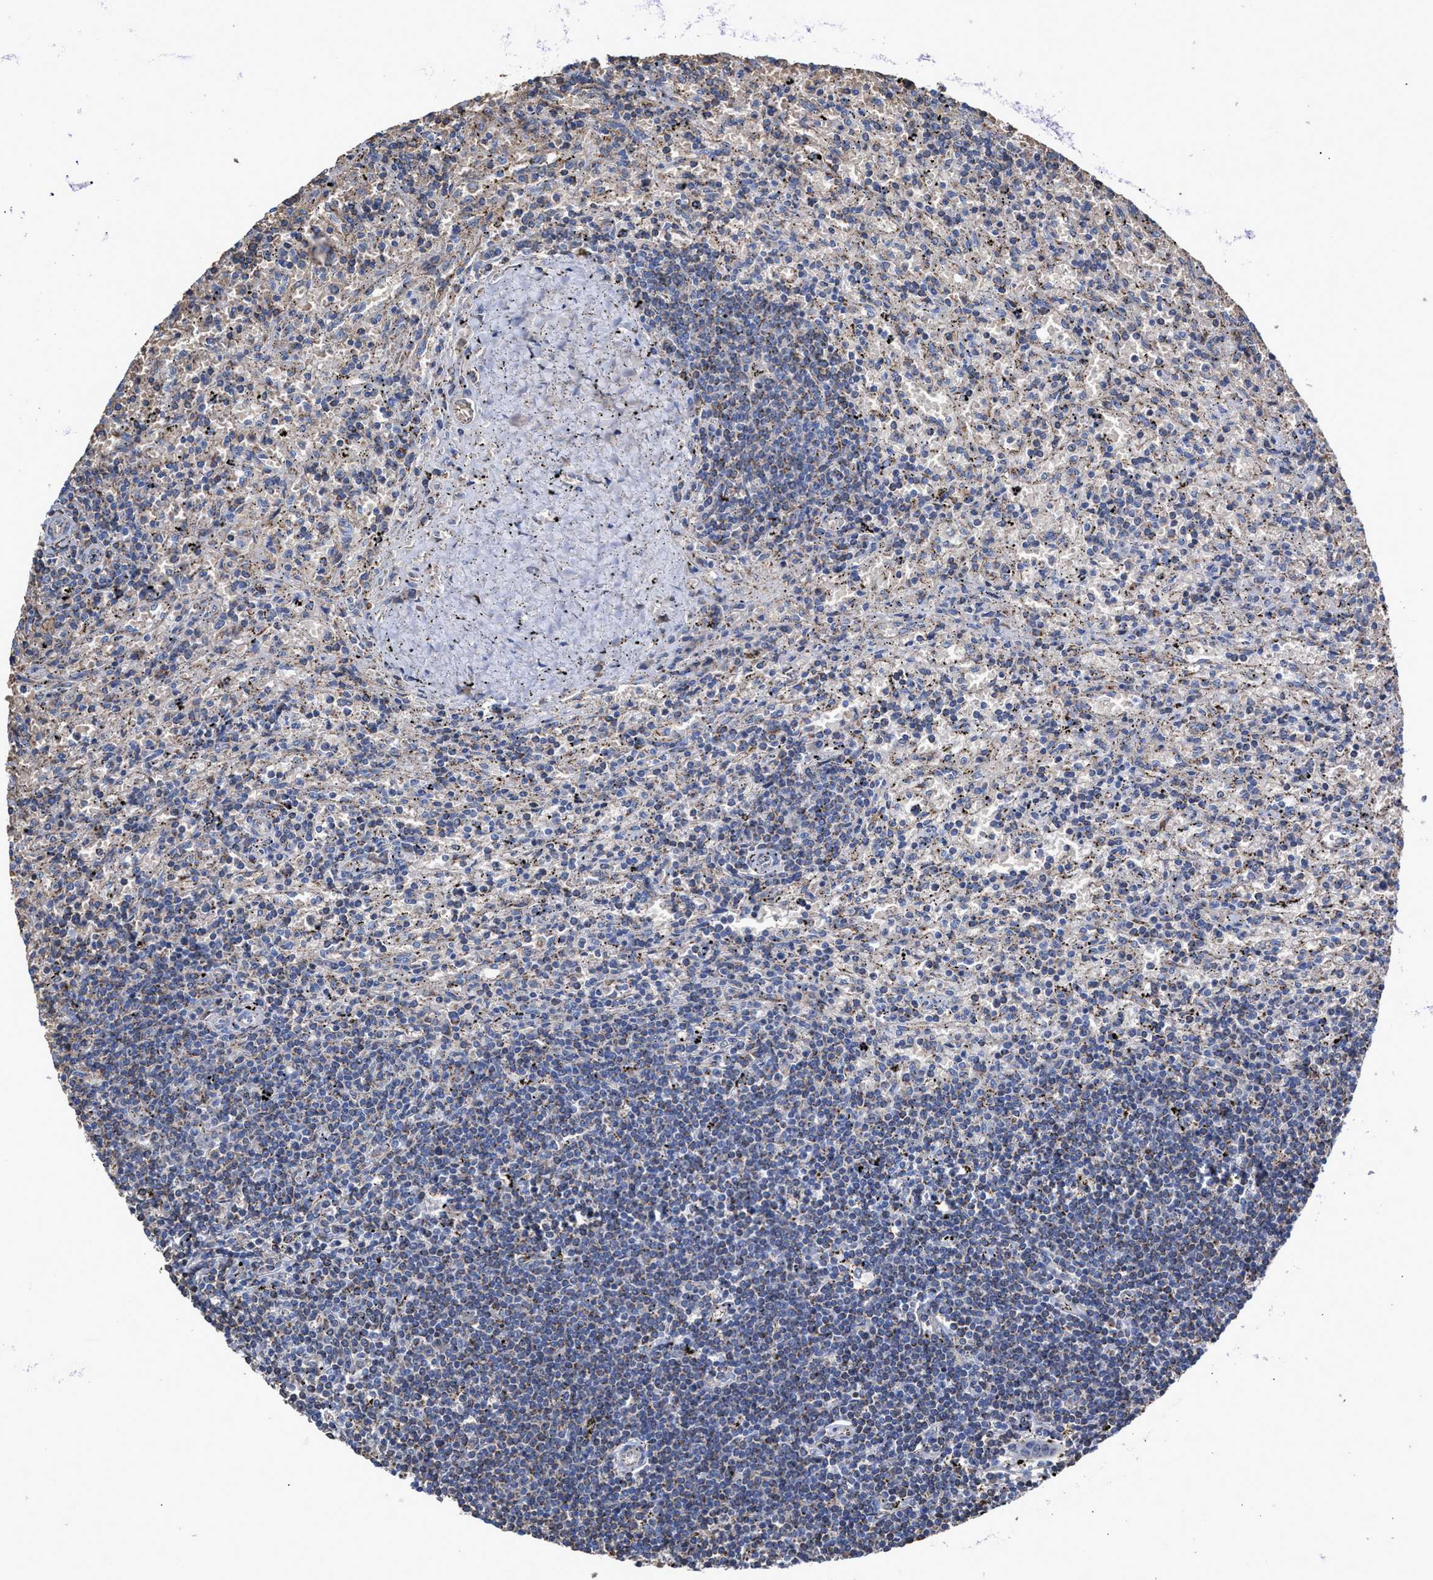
{"staining": {"intensity": "weak", "quantity": "<25%", "location": "cytoplasmic/membranous"}, "tissue": "lymphoma", "cell_type": "Tumor cells", "image_type": "cancer", "snomed": [{"axis": "morphology", "description": "Malignant lymphoma, non-Hodgkin's type, Low grade"}, {"axis": "topography", "description": "Spleen"}], "caption": "Histopathology image shows no protein staining in tumor cells of lymphoma tissue. The staining is performed using DAB (3,3'-diaminobenzidine) brown chromogen with nuclei counter-stained in using hematoxylin.", "gene": "MECR", "patient": {"sex": "male", "age": 76}}